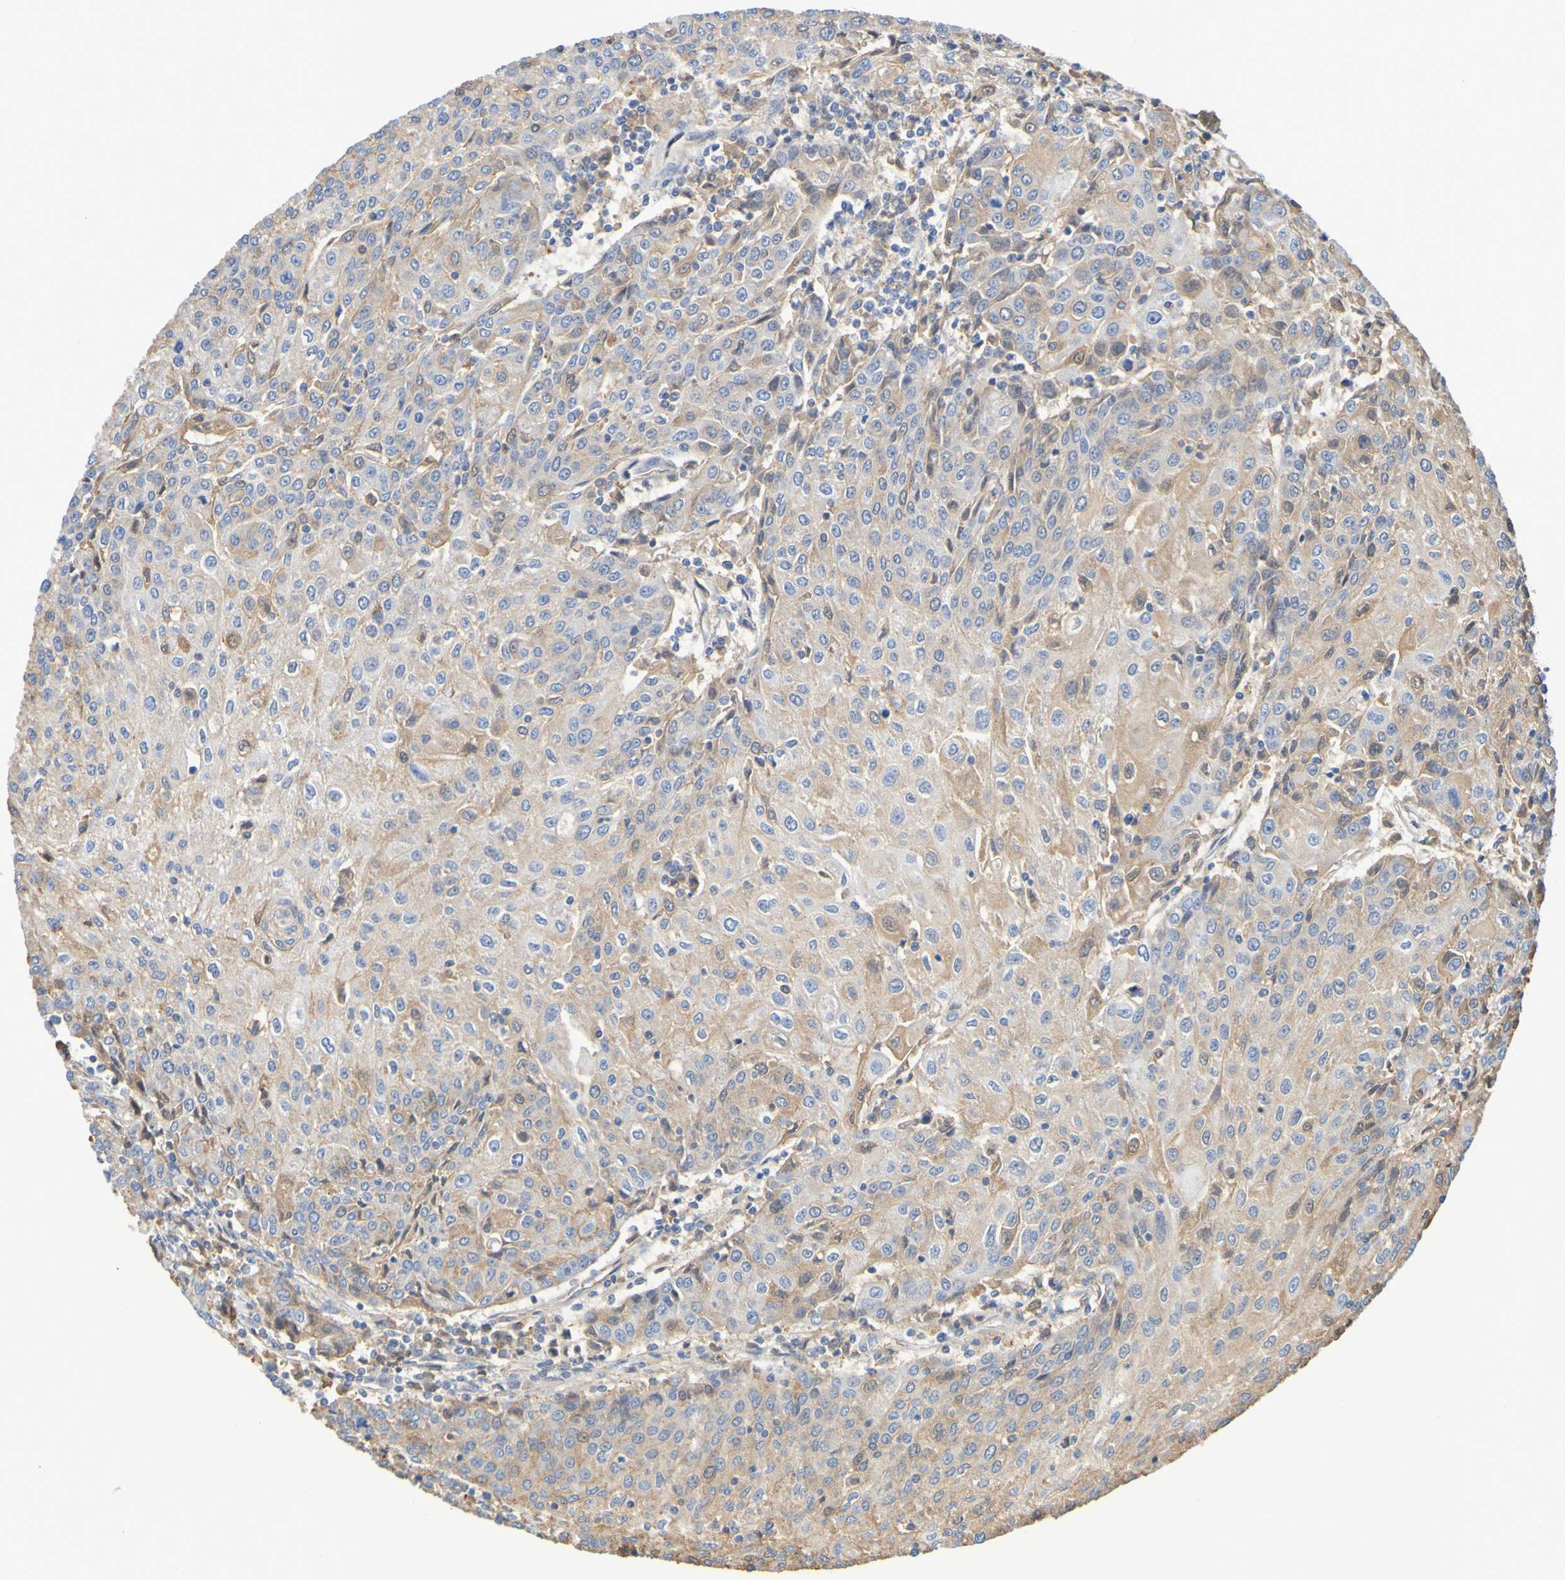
{"staining": {"intensity": "moderate", "quantity": "25%-75%", "location": "cytoplasmic/membranous"}, "tissue": "urothelial cancer", "cell_type": "Tumor cells", "image_type": "cancer", "snomed": [{"axis": "morphology", "description": "Urothelial carcinoma, High grade"}, {"axis": "topography", "description": "Urinary bladder"}], "caption": "Urothelial carcinoma (high-grade) was stained to show a protein in brown. There is medium levels of moderate cytoplasmic/membranous positivity in about 25%-75% of tumor cells.", "gene": "GAB3", "patient": {"sex": "female", "age": 85}}